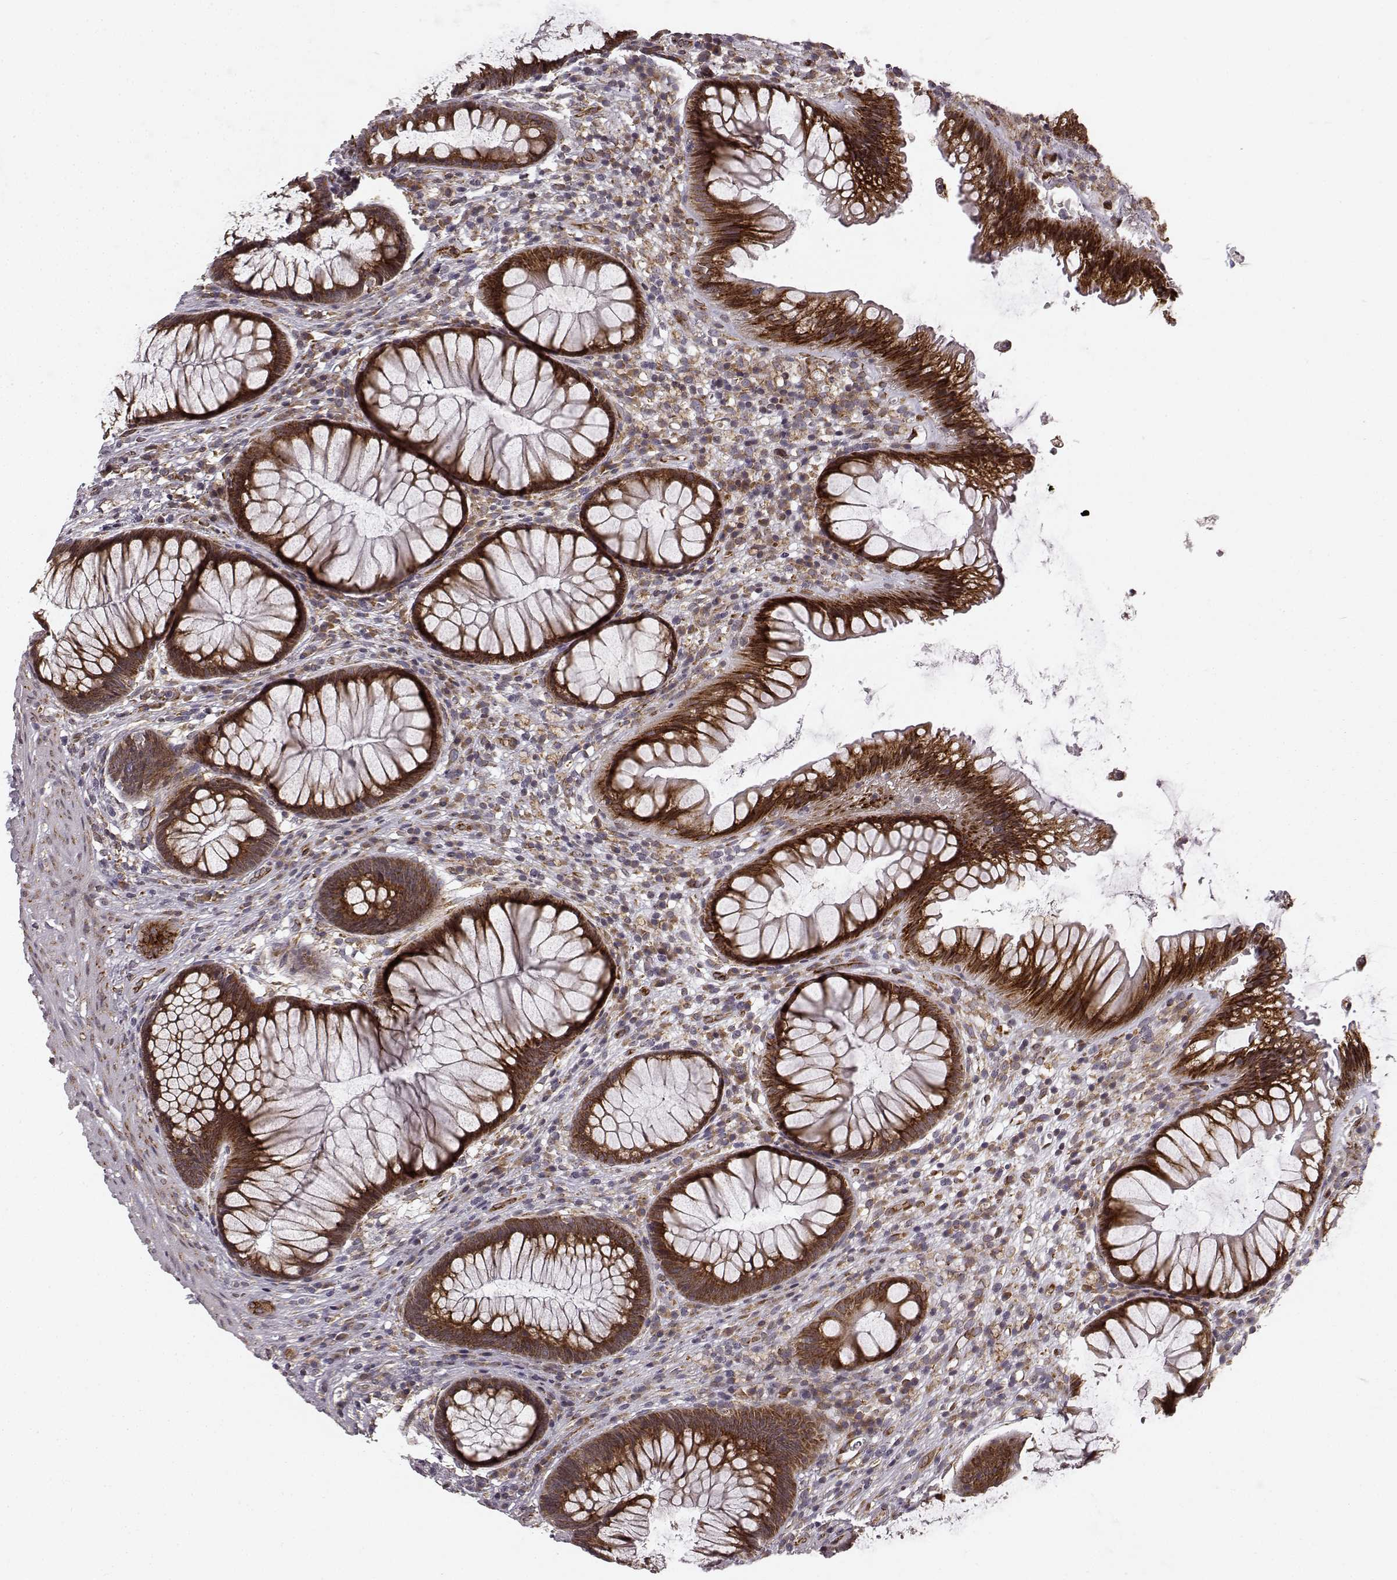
{"staining": {"intensity": "strong", "quantity": "25%-75%", "location": "cytoplasmic/membranous"}, "tissue": "rectum", "cell_type": "Glandular cells", "image_type": "normal", "snomed": [{"axis": "morphology", "description": "Normal tissue, NOS"}, {"axis": "topography", "description": "Smooth muscle"}, {"axis": "topography", "description": "Rectum"}], "caption": "IHC micrograph of benign rectum stained for a protein (brown), which shows high levels of strong cytoplasmic/membranous positivity in about 25%-75% of glandular cells.", "gene": "TMEM14A", "patient": {"sex": "male", "age": 53}}